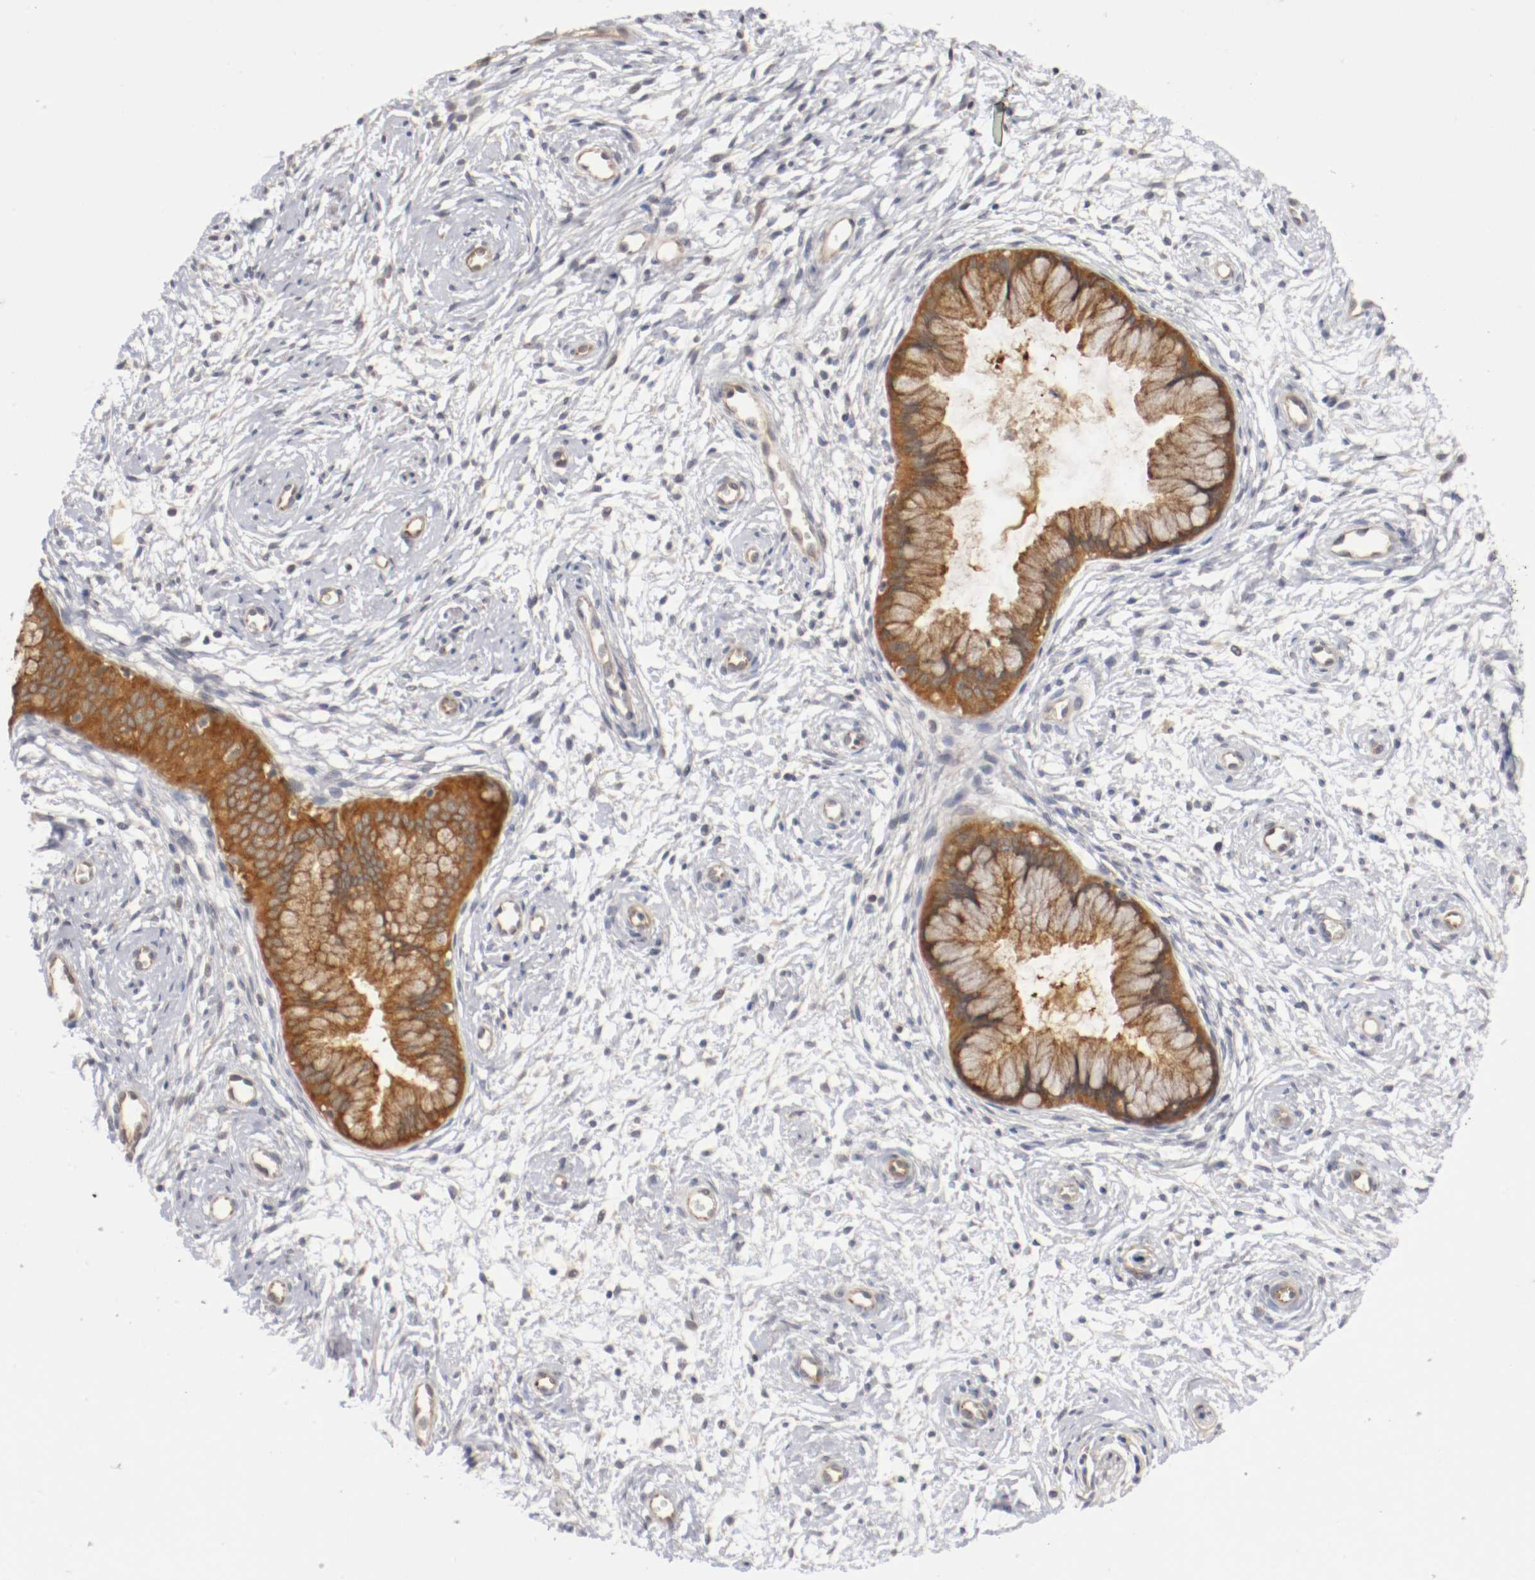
{"staining": {"intensity": "moderate", "quantity": ">75%", "location": "cytoplasmic/membranous"}, "tissue": "cervix", "cell_type": "Glandular cells", "image_type": "normal", "snomed": [{"axis": "morphology", "description": "Normal tissue, NOS"}, {"axis": "topography", "description": "Cervix"}], "caption": "About >75% of glandular cells in unremarkable human cervix exhibit moderate cytoplasmic/membranous protein expression as visualized by brown immunohistochemical staining.", "gene": "RBM23", "patient": {"sex": "female", "age": 39}}